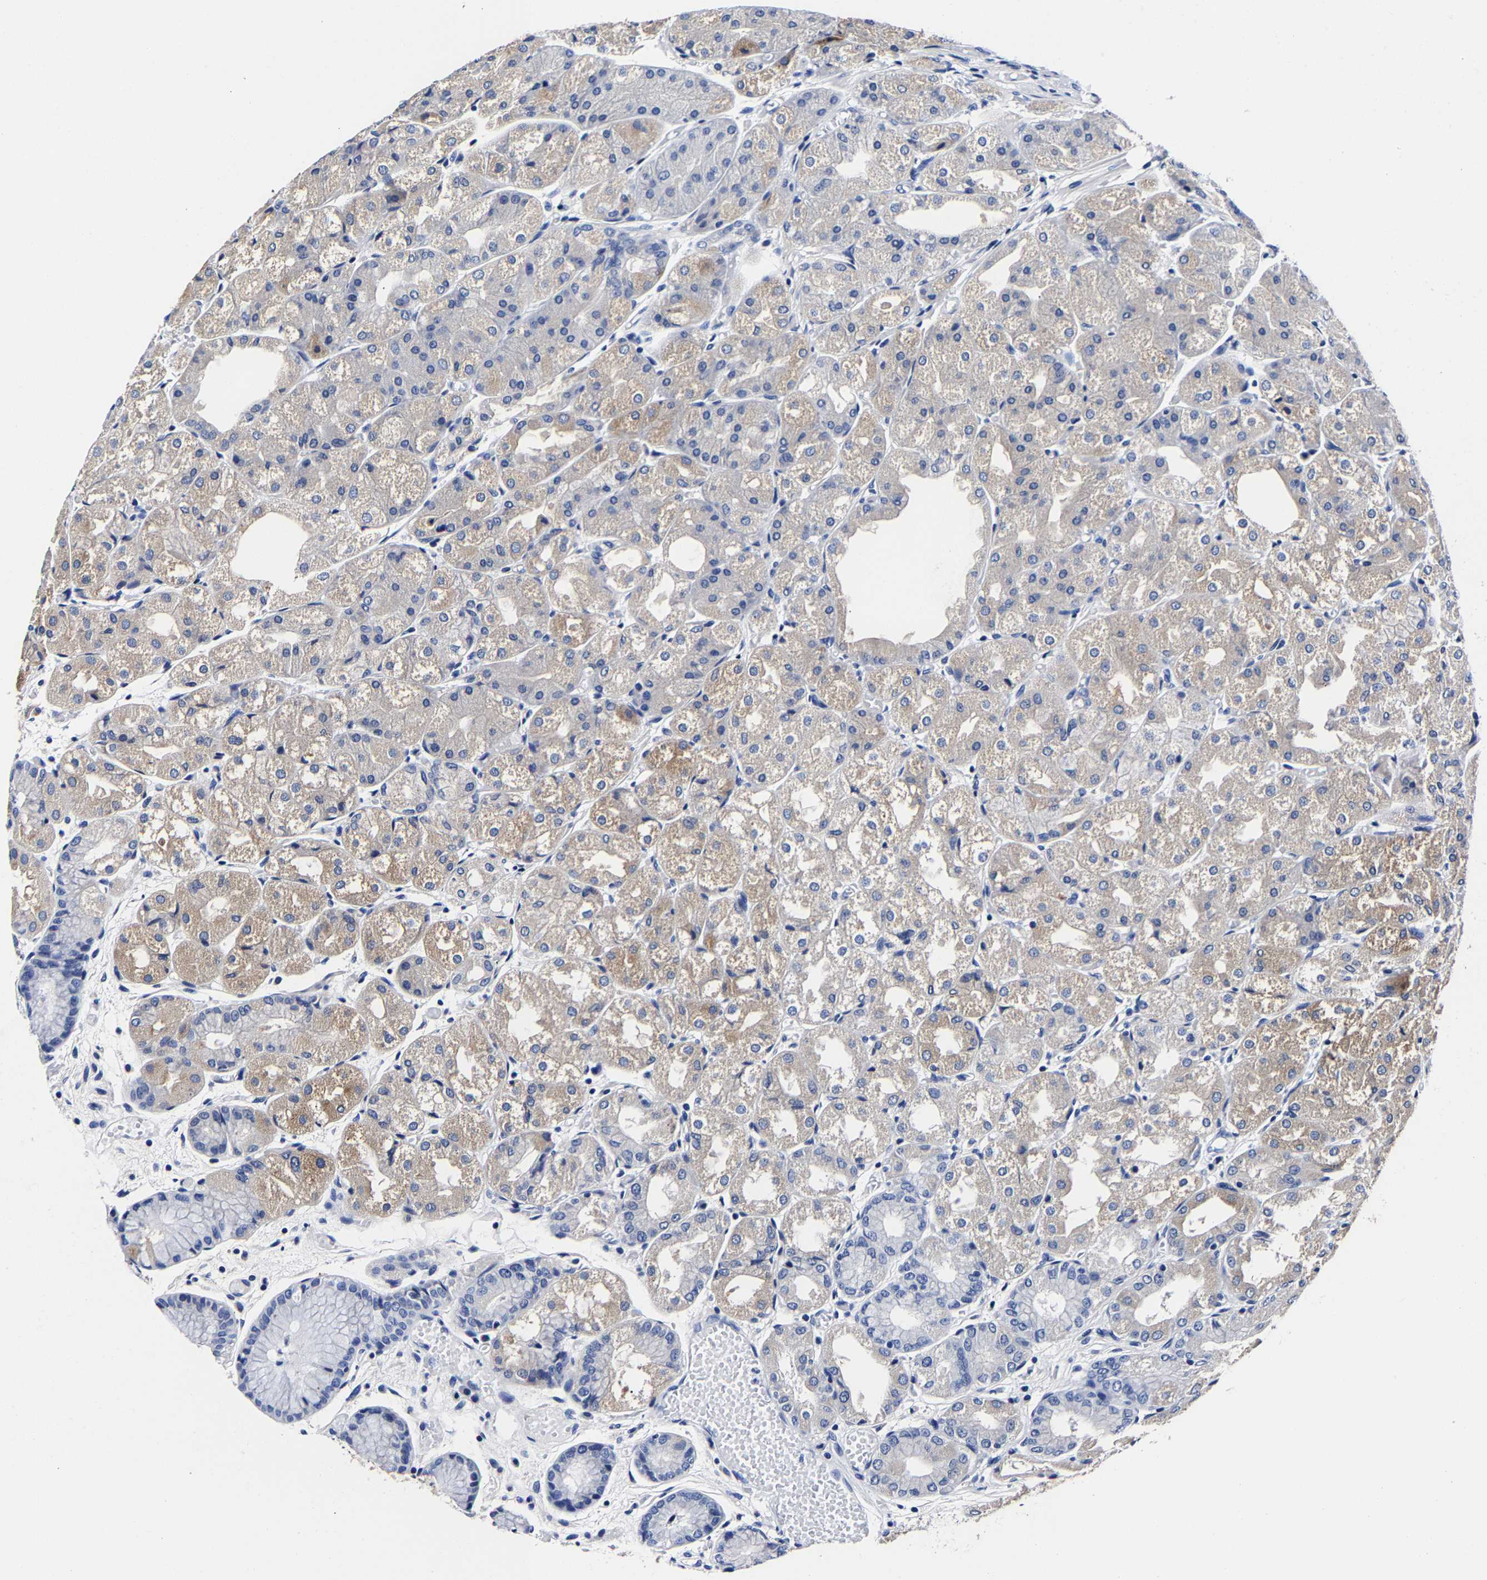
{"staining": {"intensity": "moderate", "quantity": "<25%", "location": "cytoplasmic/membranous"}, "tissue": "stomach", "cell_type": "Glandular cells", "image_type": "normal", "snomed": [{"axis": "morphology", "description": "Normal tissue, NOS"}, {"axis": "topography", "description": "Stomach, upper"}], "caption": "Immunohistochemical staining of normal human stomach displays low levels of moderate cytoplasmic/membranous positivity in approximately <25% of glandular cells.", "gene": "CPA2", "patient": {"sex": "male", "age": 72}}